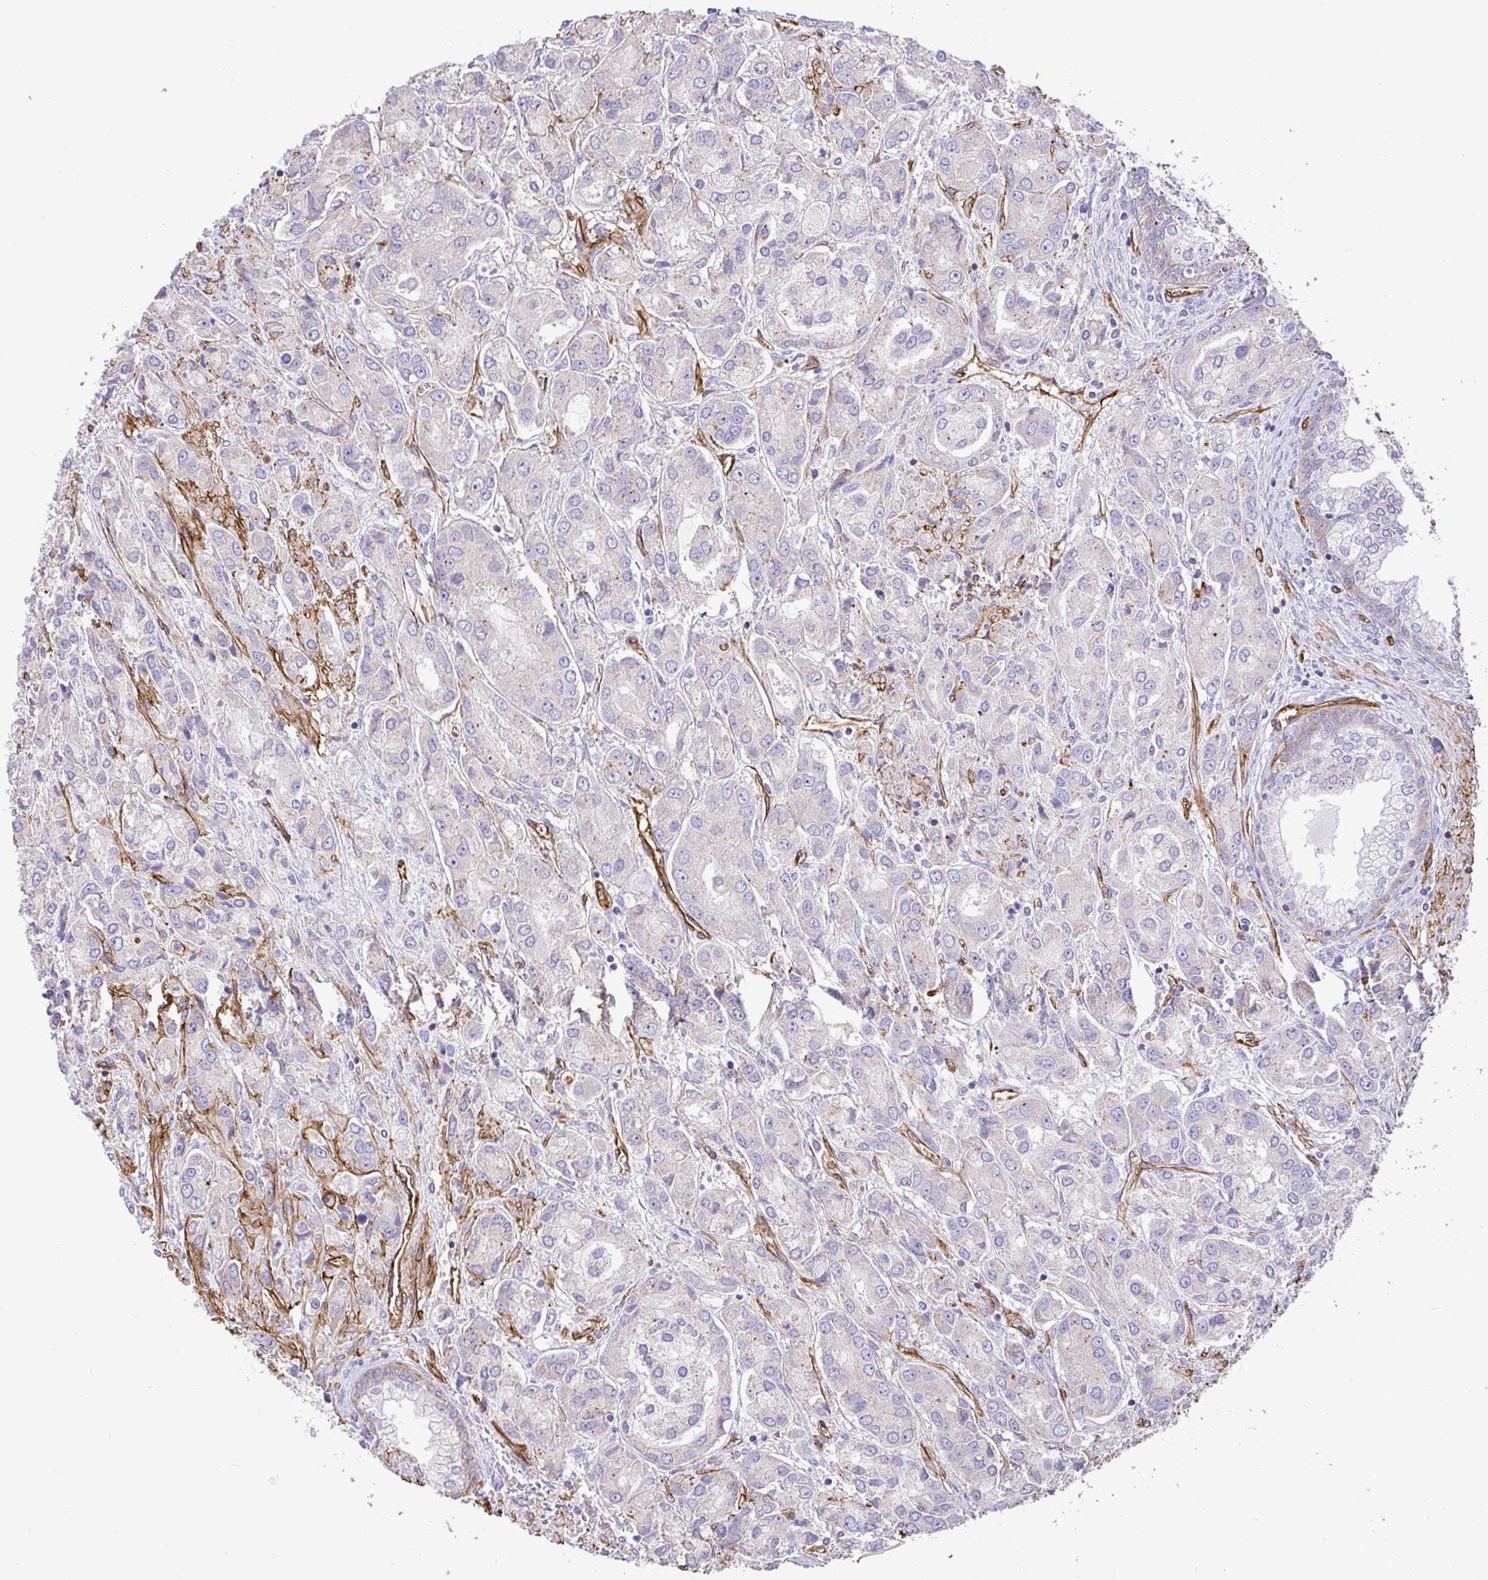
{"staining": {"intensity": "negative", "quantity": "none", "location": "none"}, "tissue": "prostate cancer", "cell_type": "Tumor cells", "image_type": "cancer", "snomed": [{"axis": "morphology", "description": "Adenocarcinoma, High grade"}, {"axis": "topography", "description": "Prostate"}], "caption": "IHC image of neoplastic tissue: prostate cancer stained with DAB (3,3'-diaminobenzidine) displays no significant protein staining in tumor cells. (DAB (3,3'-diaminobenzidine) IHC, high magnification).", "gene": "PTPRK", "patient": {"sex": "male", "age": 67}}